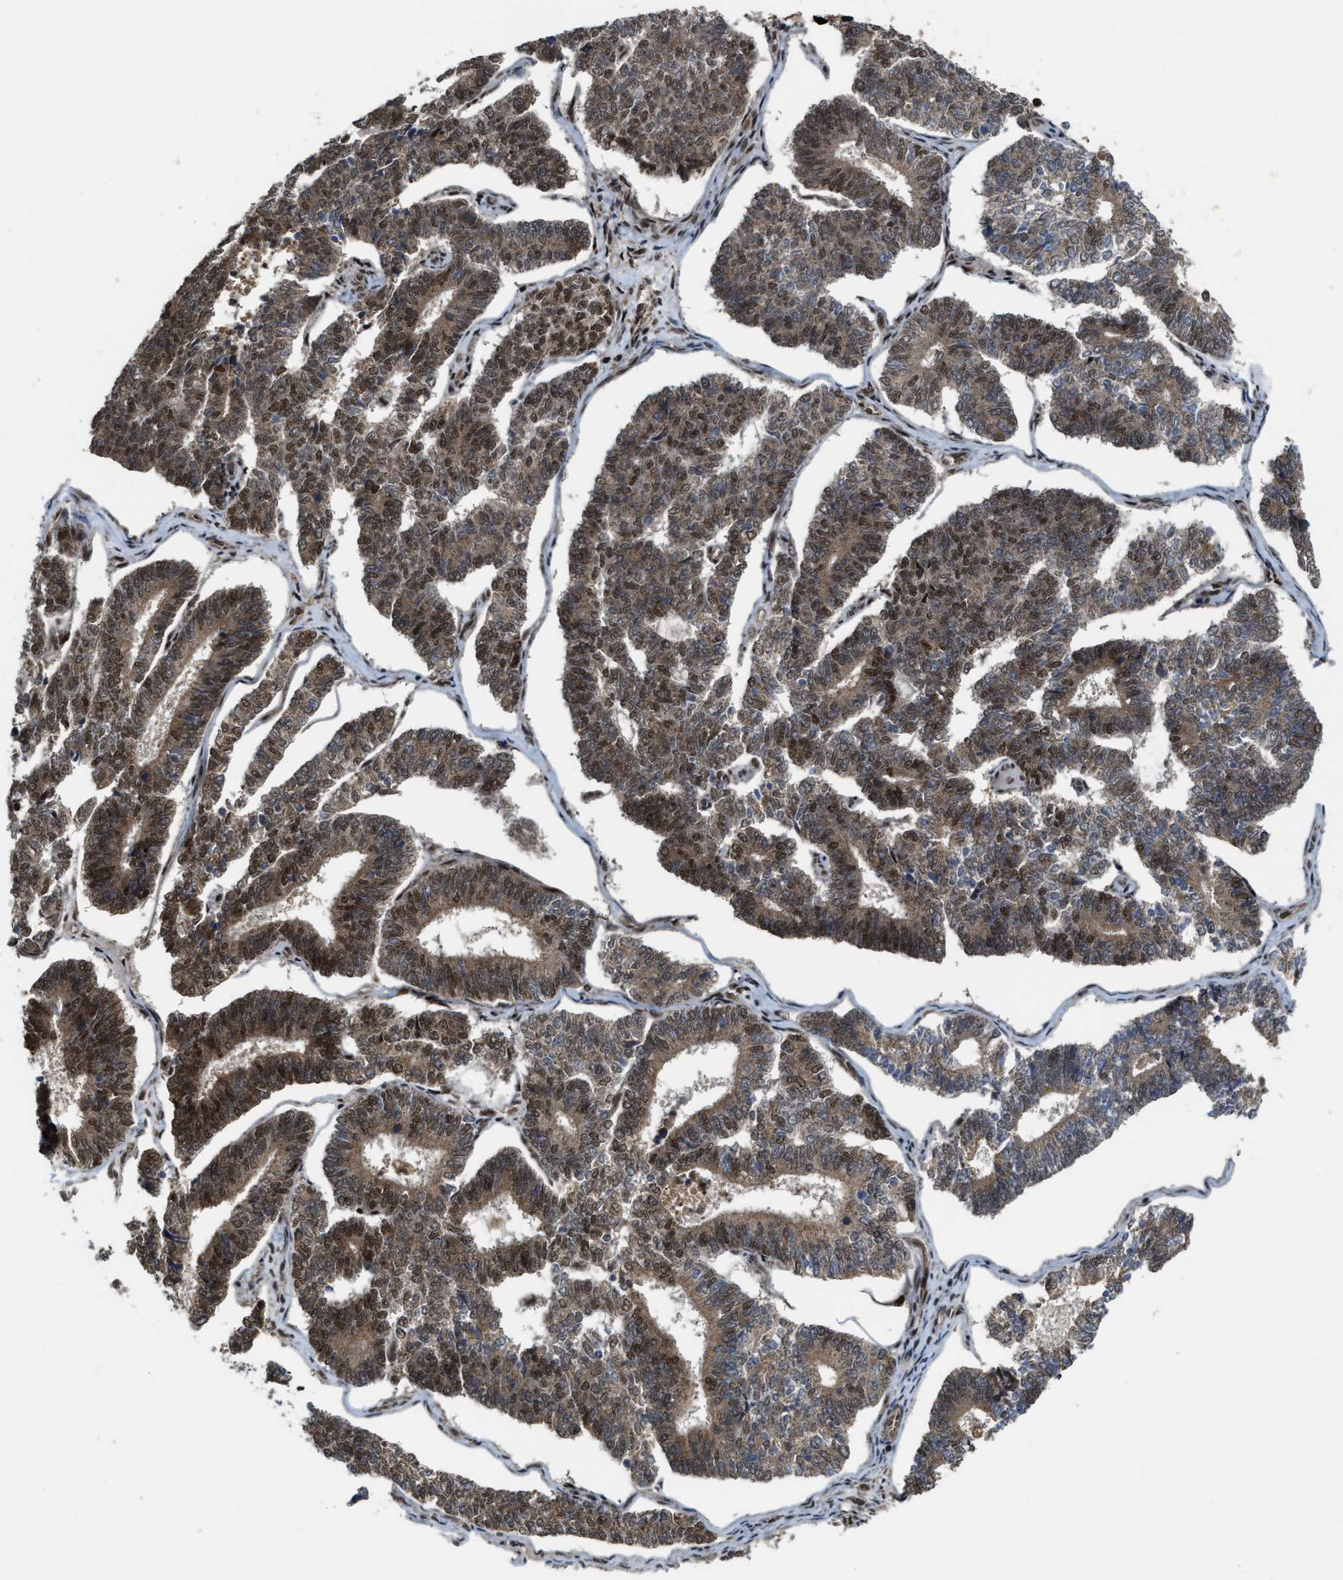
{"staining": {"intensity": "strong", "quantity": ">75%", "location": "cytoplasmic/membranous,nuclear"}, "tissue": "endometrial cancer", "cell_type": "Tumor cells", "image_type": "cancer", "snomed": [{"axis": "morphology", "description": "Adenocarcinoma, NOS"}, {"axis": "topography", "description": "Endometrium"}], "caption": "Immunohistochemistry (IHC) micrograph of neoplastic tissue: endometrial cancer stained using immunohistochemistry demonstrates high levels of strong protein expression localized specifically in the cytoplasmic/membranous and nuclear of tumor cells, appearing as a cytoplasmic/membranous and nuclear brown color.", "gene": "ZNF250", "patient": {"sex": "female", "age": 70}}